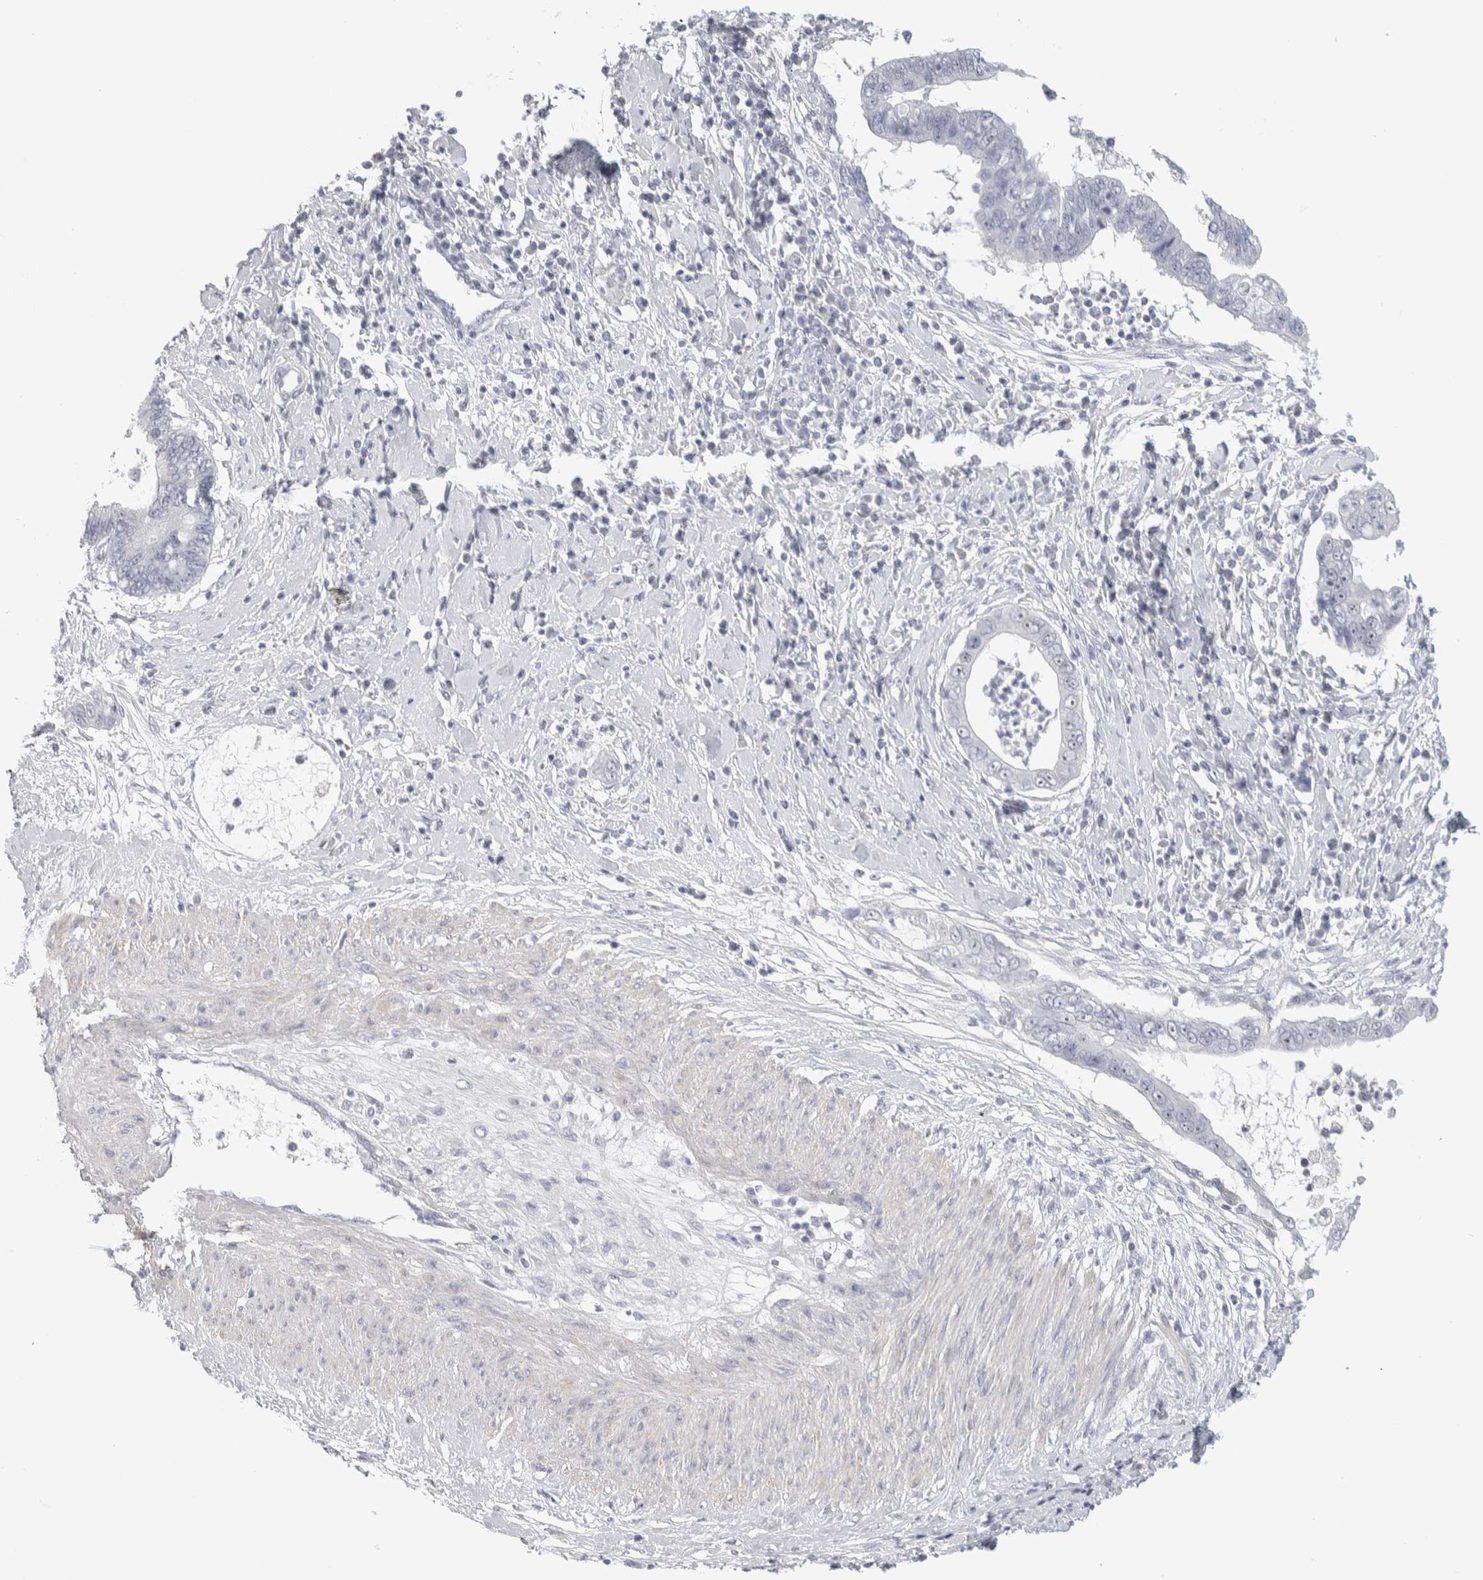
{"staining": {"intensity": "moderate", "quantity": "<25%", "location": "nuclear"}, "tissue": "cervical cancer", "cell_type": "Tumor cells", "image_type": "cancer", "snomed": [{"axis": "morphology", "description": "Adenocarcinoma, NOS"}, {"axis": "topography", "description": "Cervix"}], "caption": "Cervical cancer (adenocarcinoma) tissue reveals moderate nuclear staining in approximately <25% of tumor cells", "gene": "DCXR", "patient": {"sex": "female", "age": 44}}